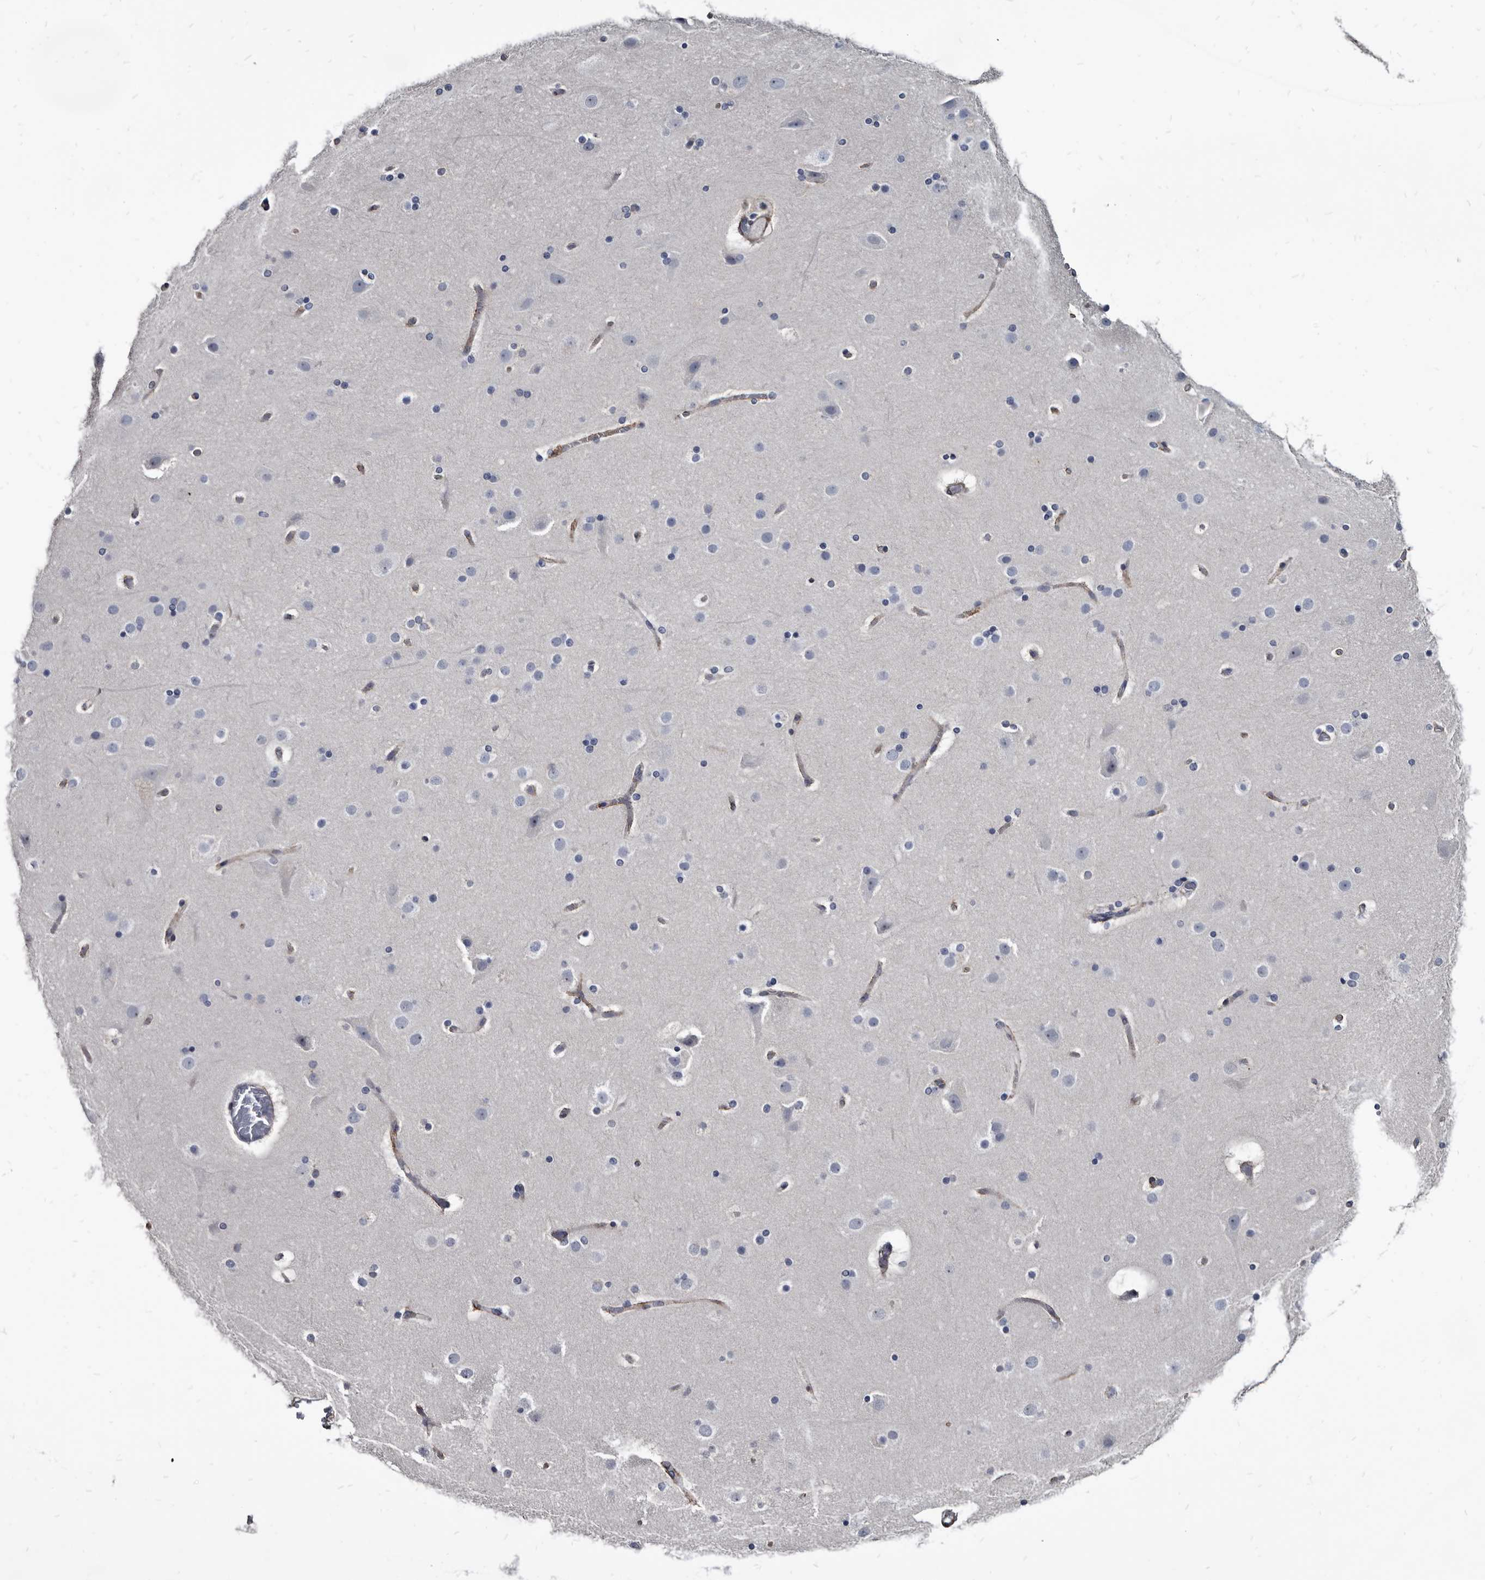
{"staining": {"intensity": "negative", "quantity": "none", "location": "none"}, "tissue": "cerebral cortex", "cell_type": "Endothelial cells", "image_type": "normal", "snomed": [{"axis": "morphology", "description": "Normal tissue, NOS"}, {"axis": "topography", "description": "Cerebral cortex"}], "caption": "The histopathology image demonstrates no significant expression in endothelial cells of cerebral cortex.", "gene": "PRSS8", "patient": {"sex": "male", "age": 57}}